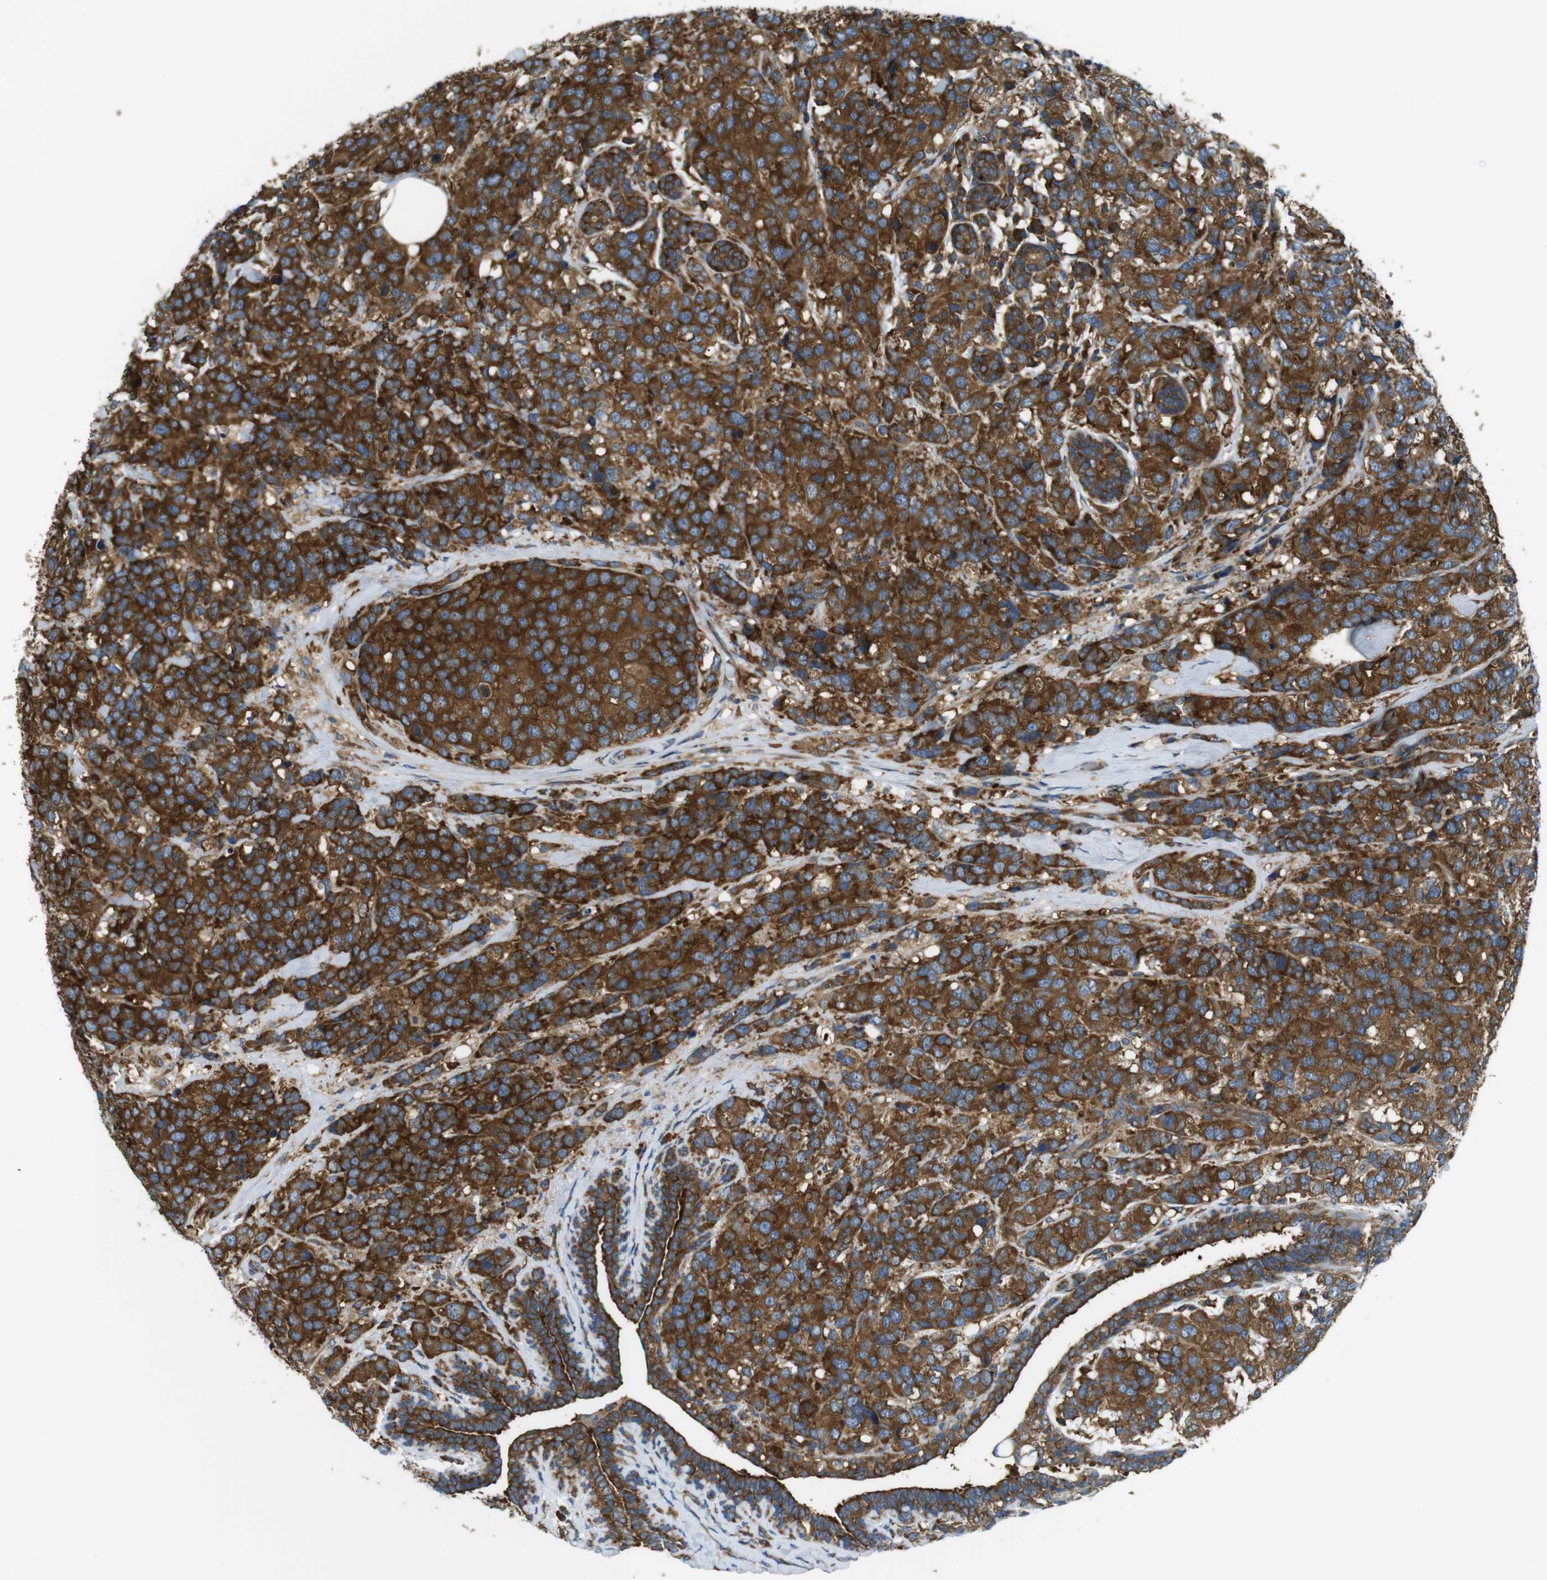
{"staining": {"intensity": "strong", "quantity": ">75%", "location": "cytoplasmic/membranous"}, "tissue": "breast cancer", "cell_type": "Tumor cells", "image_type": "cancer", "snomed": [{"axis": "morphology", "description": "Lobular carcinoma"}, {"axis": "topography", "description": "Breast"}], "caption": "Protein expression by immunohistochemistry demonstrates strong cytoplasmic/membranous expression in approximately >75% of tumor cells in breast lobular carcinoma. (IHC, brightfield microscopy, high magnification).", "gene": "TSC1", "patient": {"sex": "female", "age": 59}}